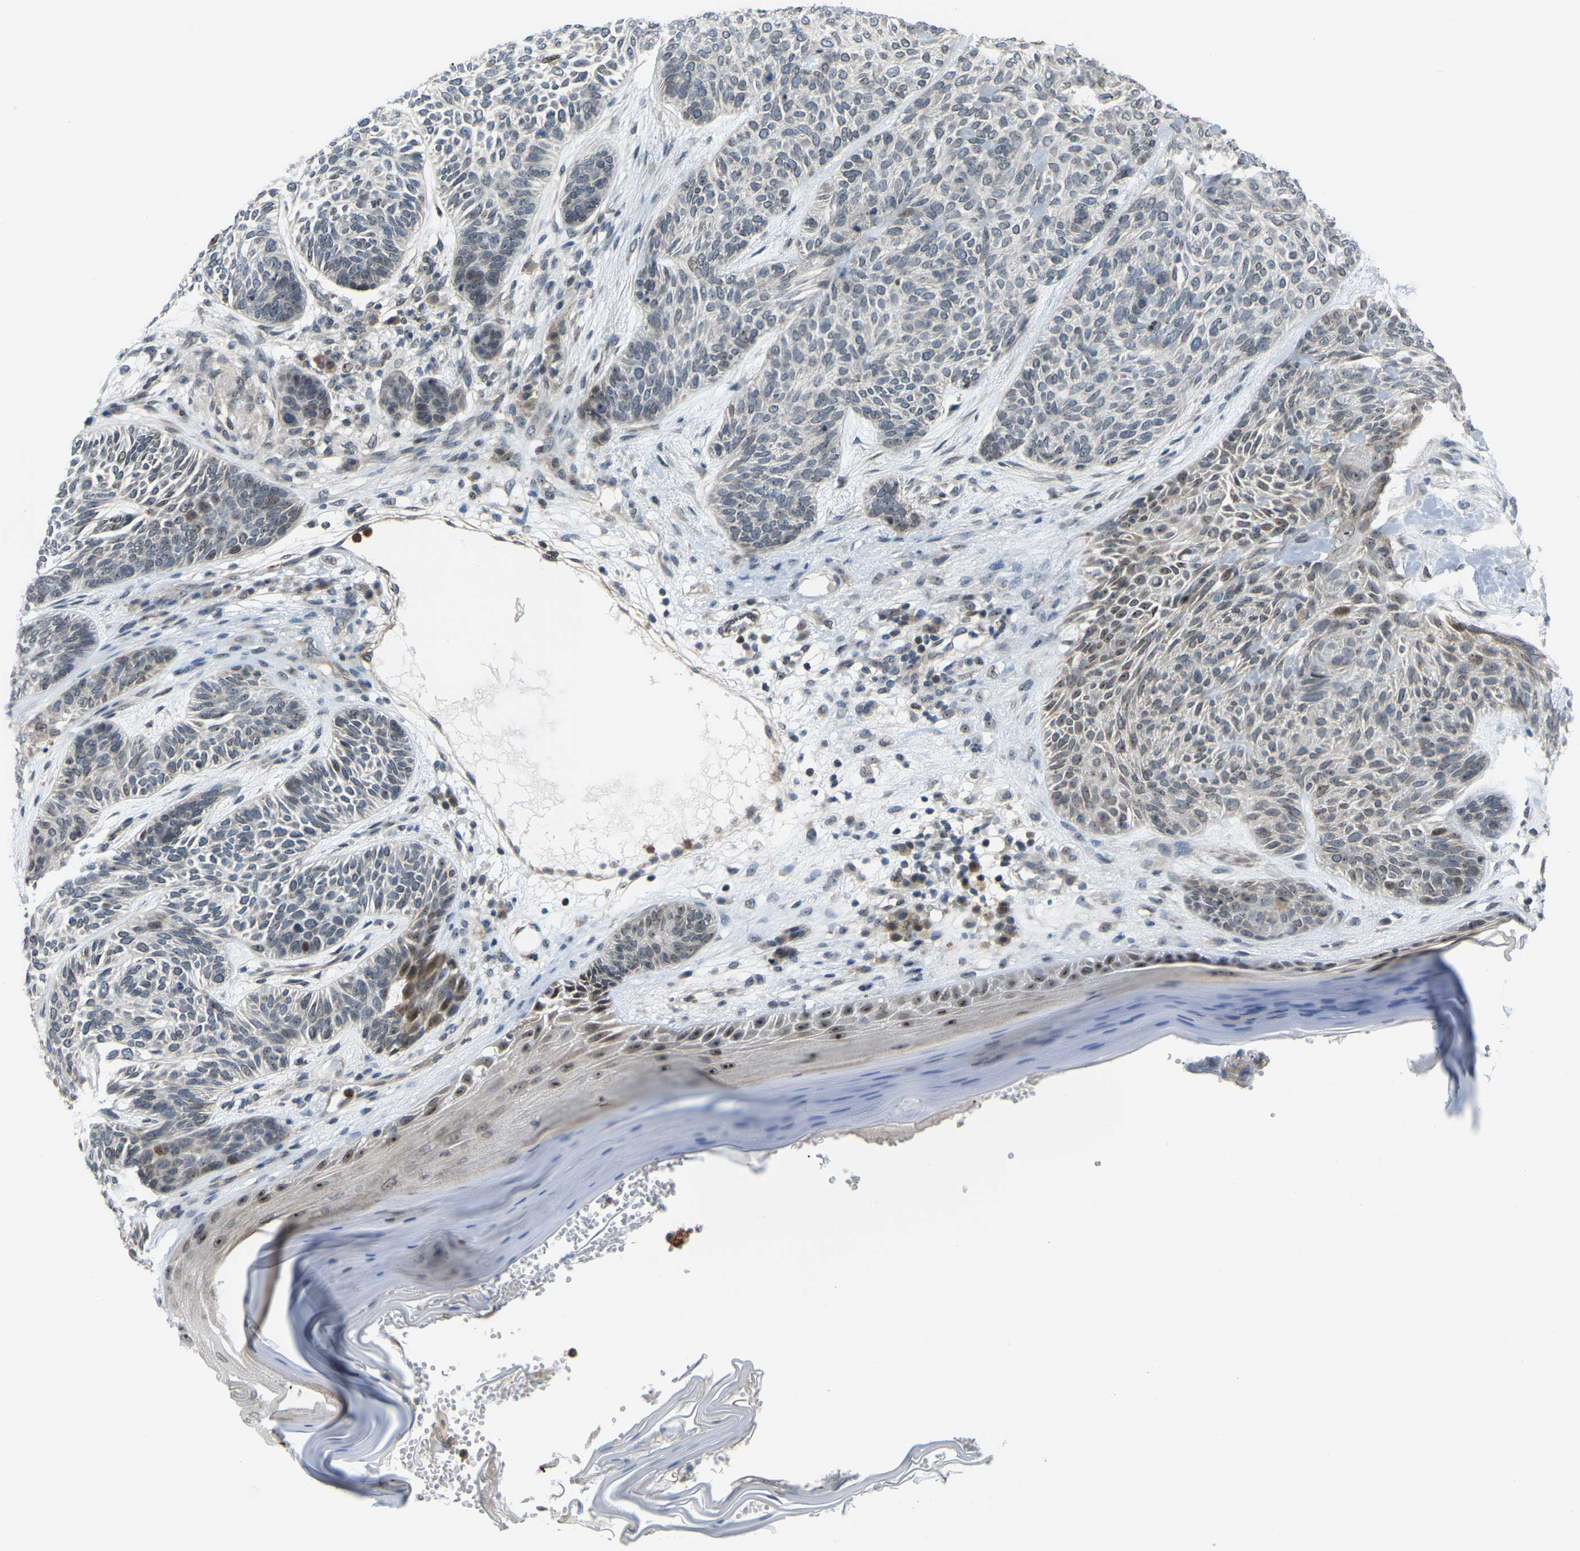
{"staining": {"intensity": "negative", "quantity": "none", "location": "none"}, "tissue": "skin cancer", "cell_type": "Tumor cells", "image_type": "cancer", "snomed": [{"axis": "morphology", "description": "Basal cell carcinoma"}, {"axis": "topography", "description": "Skin"}], "caption": "DAB immunohistochemical staining of skin cancer (basal cell carcinoma) exhibits no significant staining in tumor cells.", "gene": "CROT", "patient": {"sex": "male", "age": 55}}